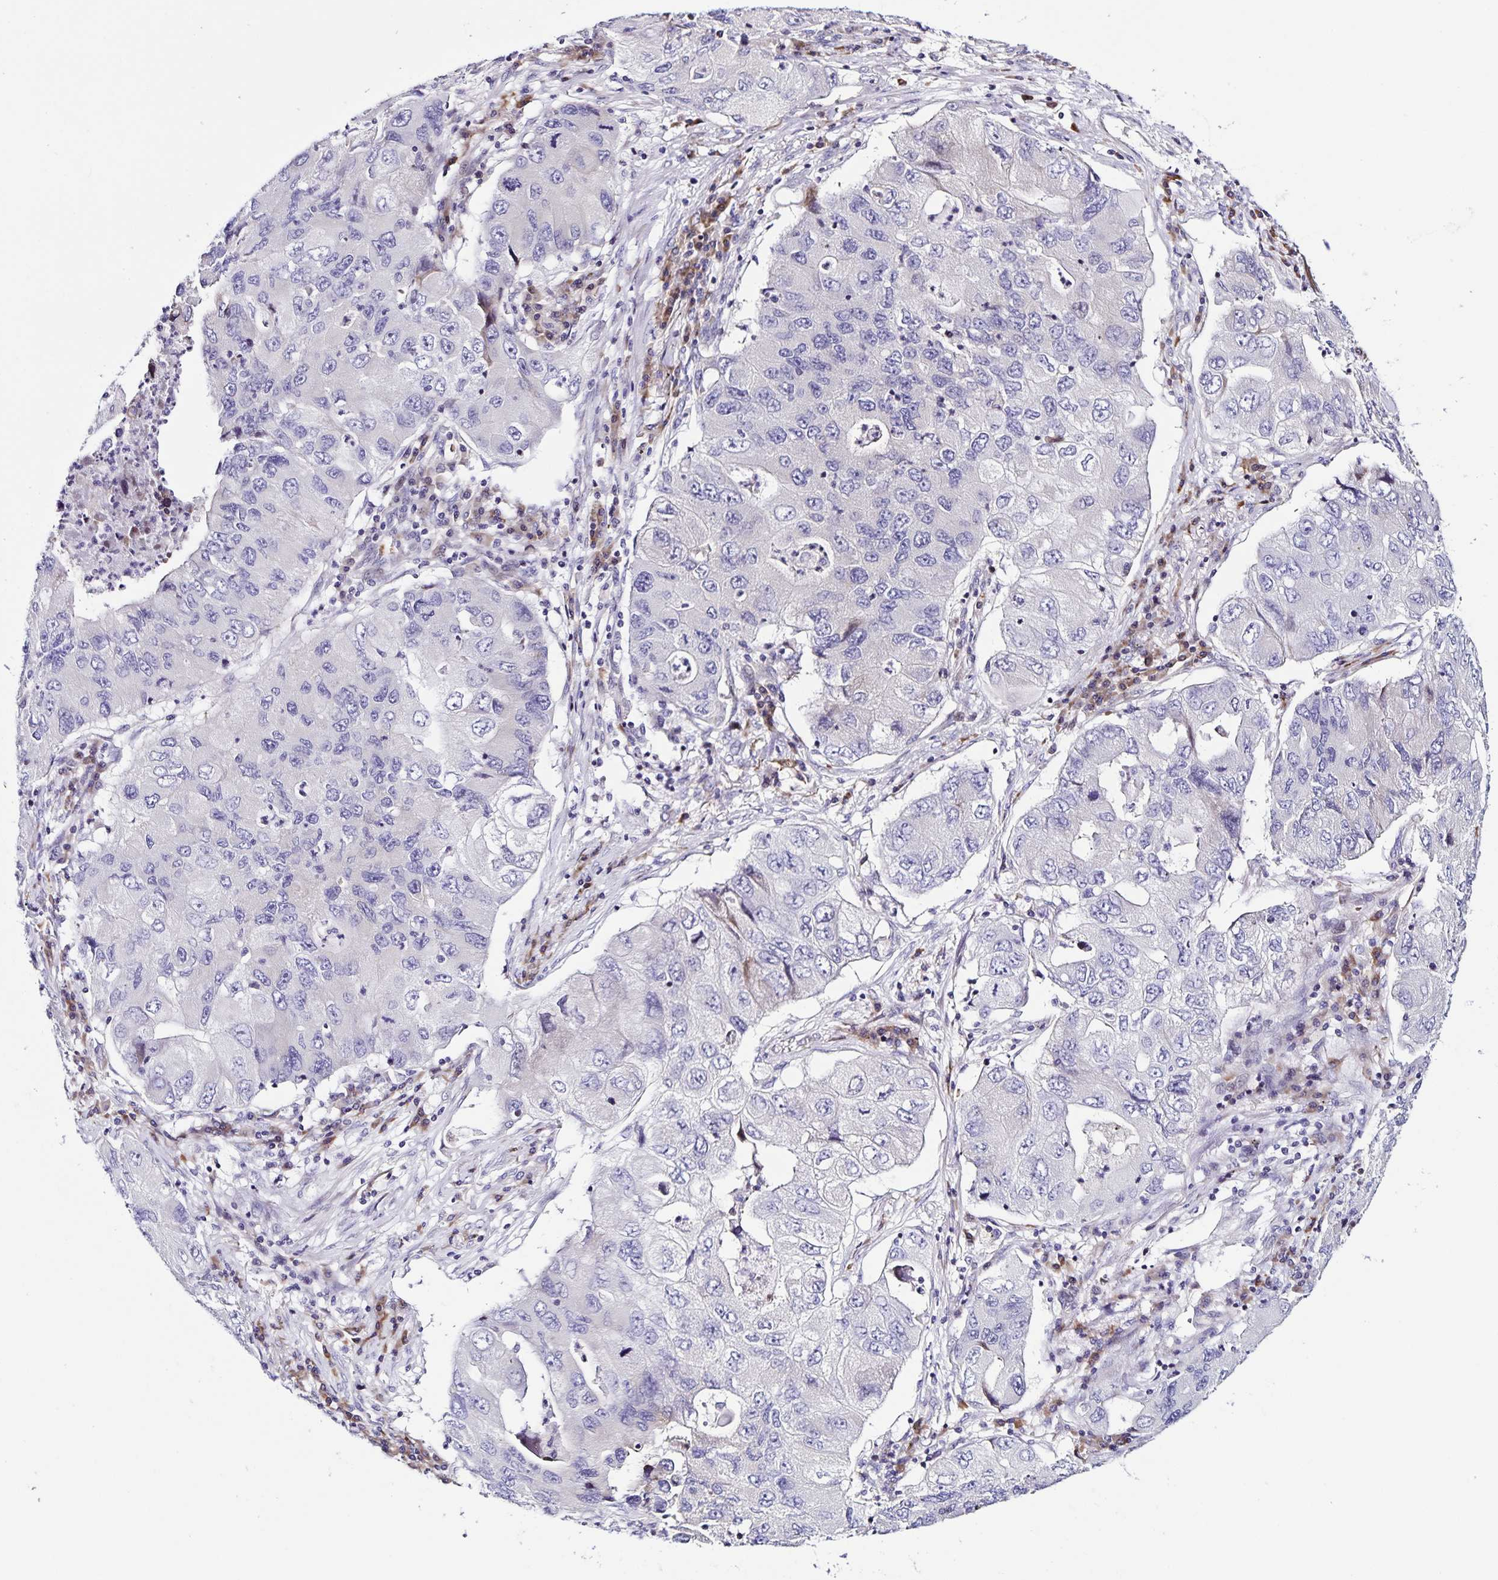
{"staining": {"intensity": "negative", "quantity": "none", "location": "none"}, "tissue": "lung cancer", "cell_type": "Tumor cells", "image_type": "cancer", "snomed": [{"axis": "morphology", "description": "Adenocarcinoma, NOS"}, {"axis": "morphology", "description": "Adenocarcinoma, metastatic, NOS"}, {"axis": "topography", "description": "Lymph node"}, {"axis": "topography", "description": "Lung"}], "caption": "This is a image of immunohistochemistry (IHC) staining of lung cancer (adenocarcinoma), which shows no staining in tumor cells. The staining is performed using DAB brown chromogen with nuclei counter-stained in using hematoxylin.", "gene": "RNFT2", "patient": {"sex": "female", "age": 54}}